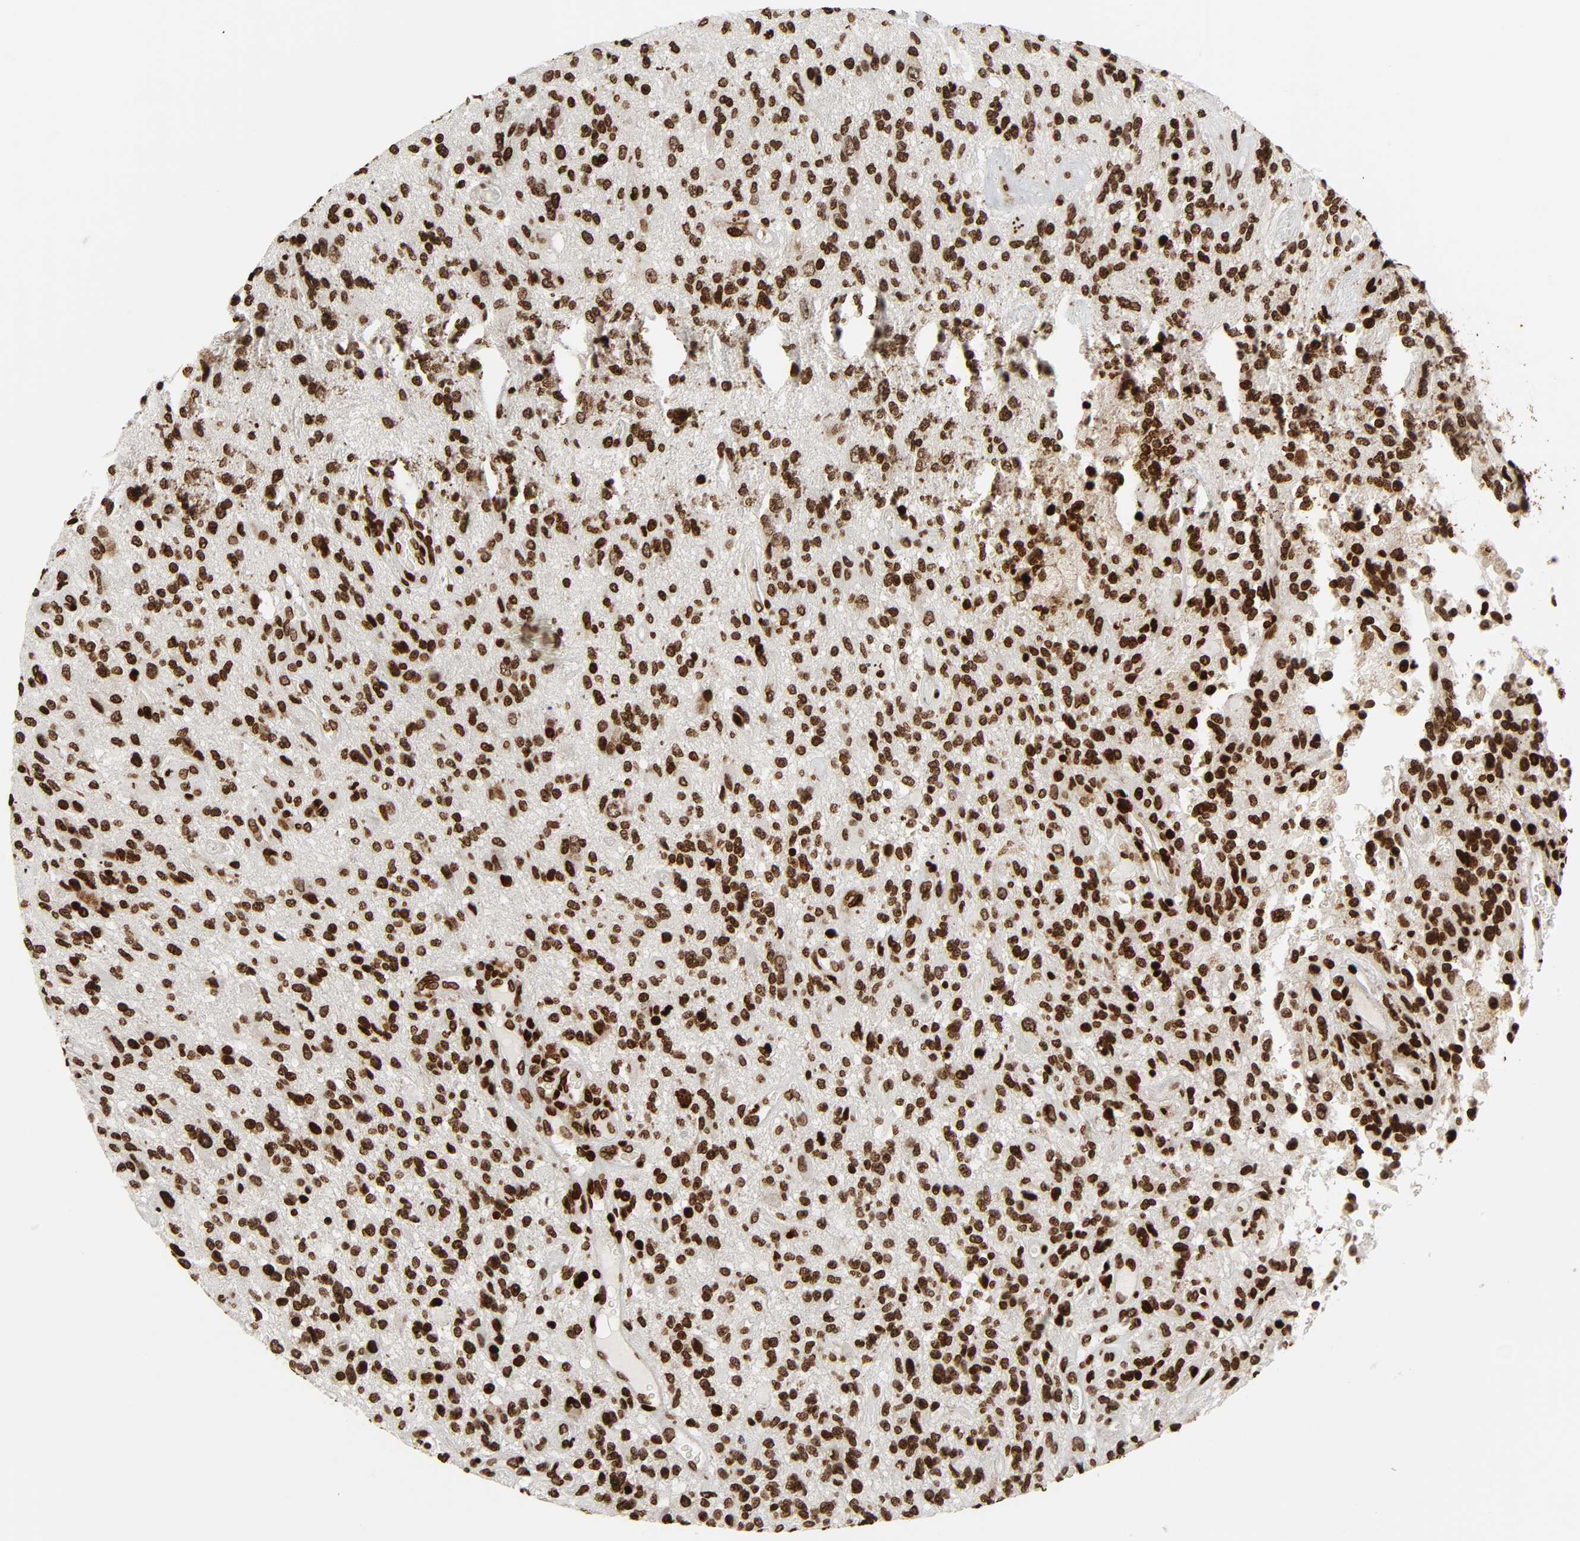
{"staining": {"intensity": "strong", "quantity": ">75%", "location": "nuclear"}, "tissue": "glioma", "cell_type": "Tumor cells", "image_type": "cancer", "snomed": [{"axis": "morphology", "description": "Normal tissue, NOS"}, {"axis": "morphology", "description": "Glioma, malignant, High grade"}, {"axis": "topography", "description": "Cerebral cortex"}], "caption": "Immunohistochemical staining of human high-grade glioma (malignant) shows high levels of strong nuclear protein expression in approximately >75% of tumor cells.", "gene": "RXRA", "patient": {"sex": "male", "age": 75}}